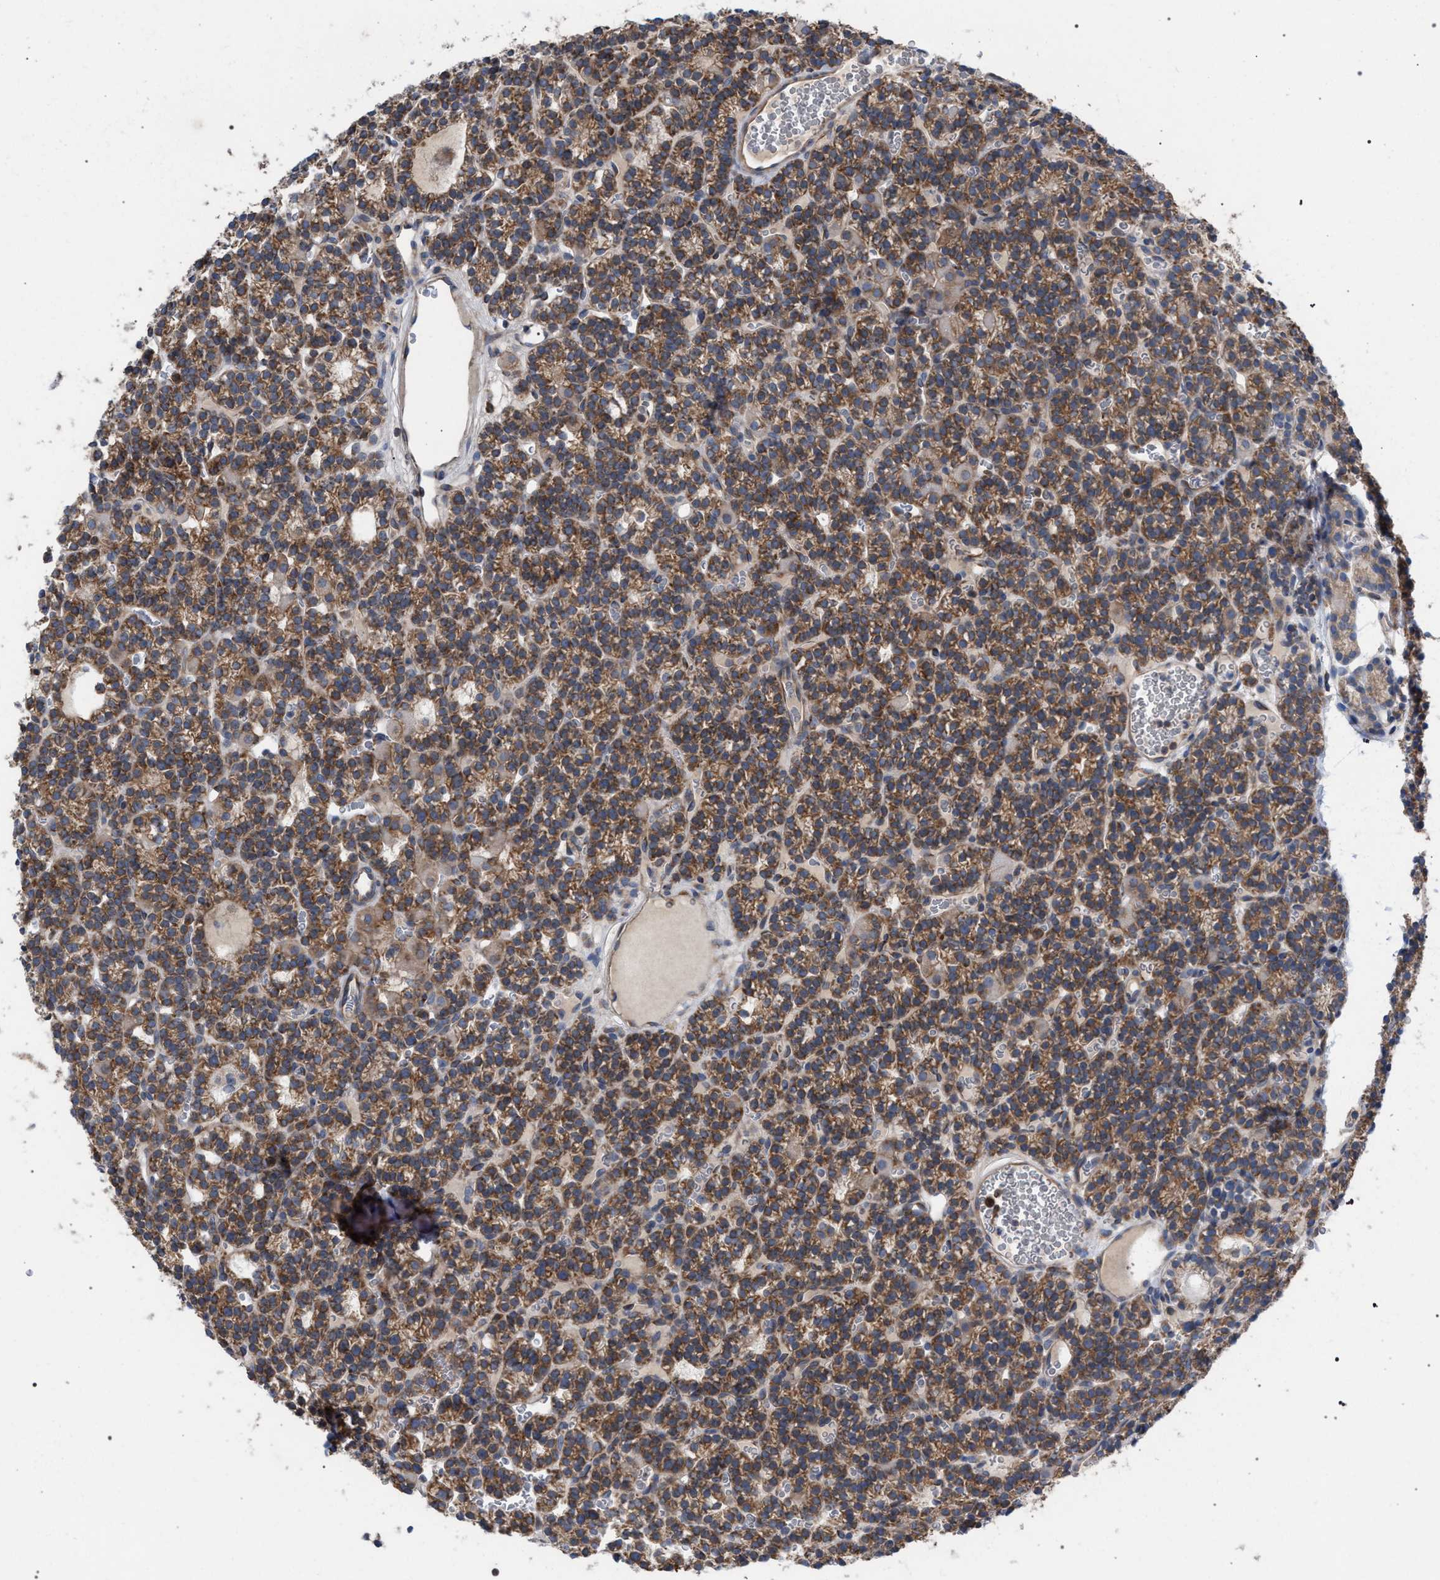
{"staining": {"intensity": "moderate", "quantity": ">75%", "location": "cytoplasmic/membranous"}, "tissue": "parathyroid gland", "cell_type": "Glandular cells", "image_type": "normal", "snomed": [{"axis": "morphology", "description": "Normal tissue, NOS"}, {"axis": "morphology", "description": "Adenoma, NOS"}, {"axis": "topography", "description": "Parathyroid gland"}], "caption": "A histopathology image of parathyroid gland stained for a protein demonstrates moderate cytoplasmic/membranous brown staining in glandular cells.", "gene": "CDR2L", "patient": {"sex": "female", "age": 58}}